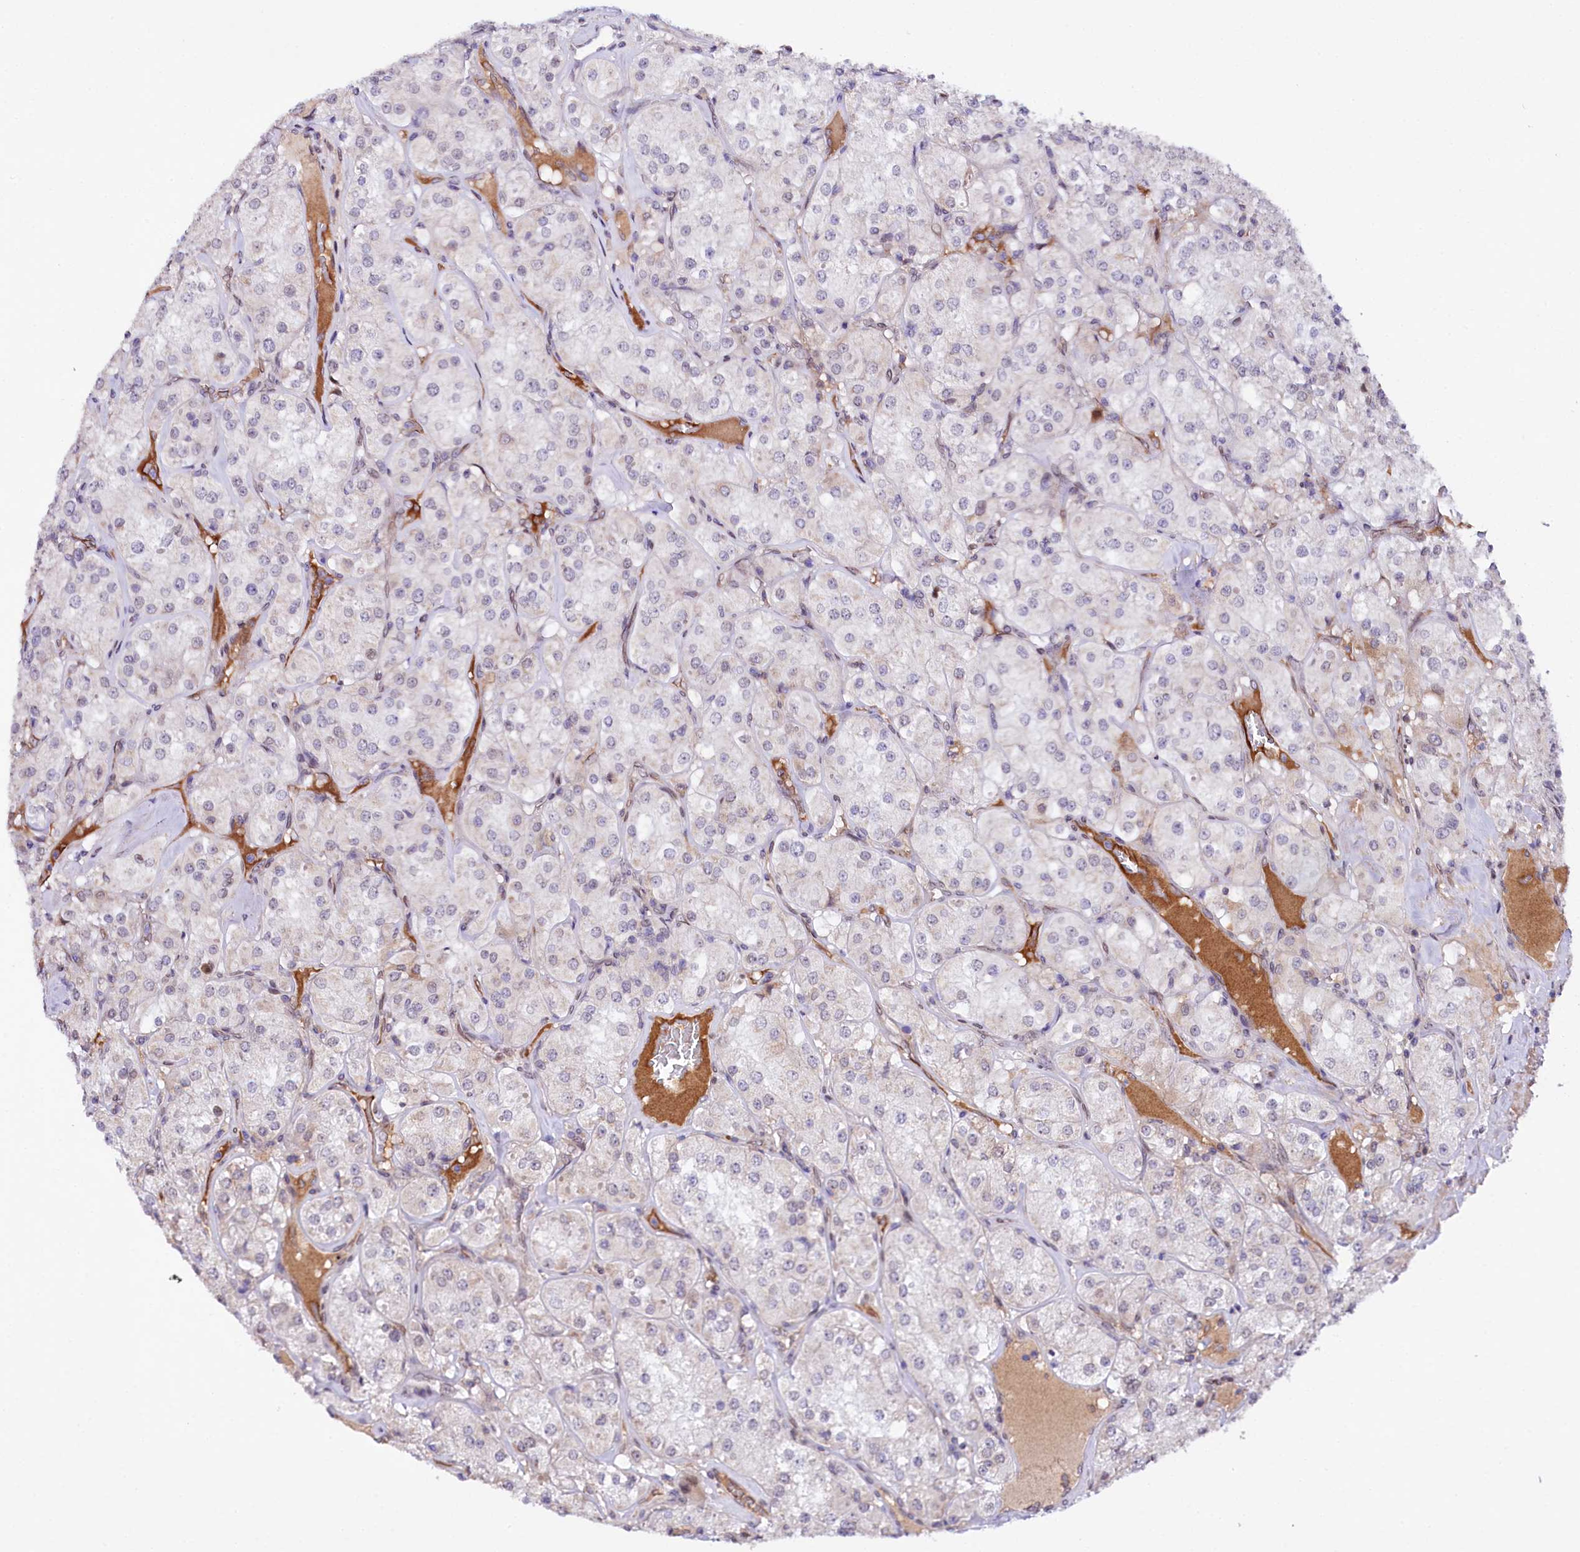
{"staining": {"intensity": "negative", "quantity": "none", "location": "none"}, "tissue": "renal cancer", "cell_type": "Tumor cells", "image_type": "cancer", "snomed": [{"axis": "morphology", "description": "Adenocarcinoma, NOS"}, {"axis": "topography", "description": "Kidney"}], "caption": "Immunohistochemistry (IHC) image of neoplastic tissue: human renal cancer (adenocarcinoma) stained with DAB displays no significant protein positivity in tumor cells.", "gene": "ZNF226", "patient": {"sex": "male", "age": 77}}